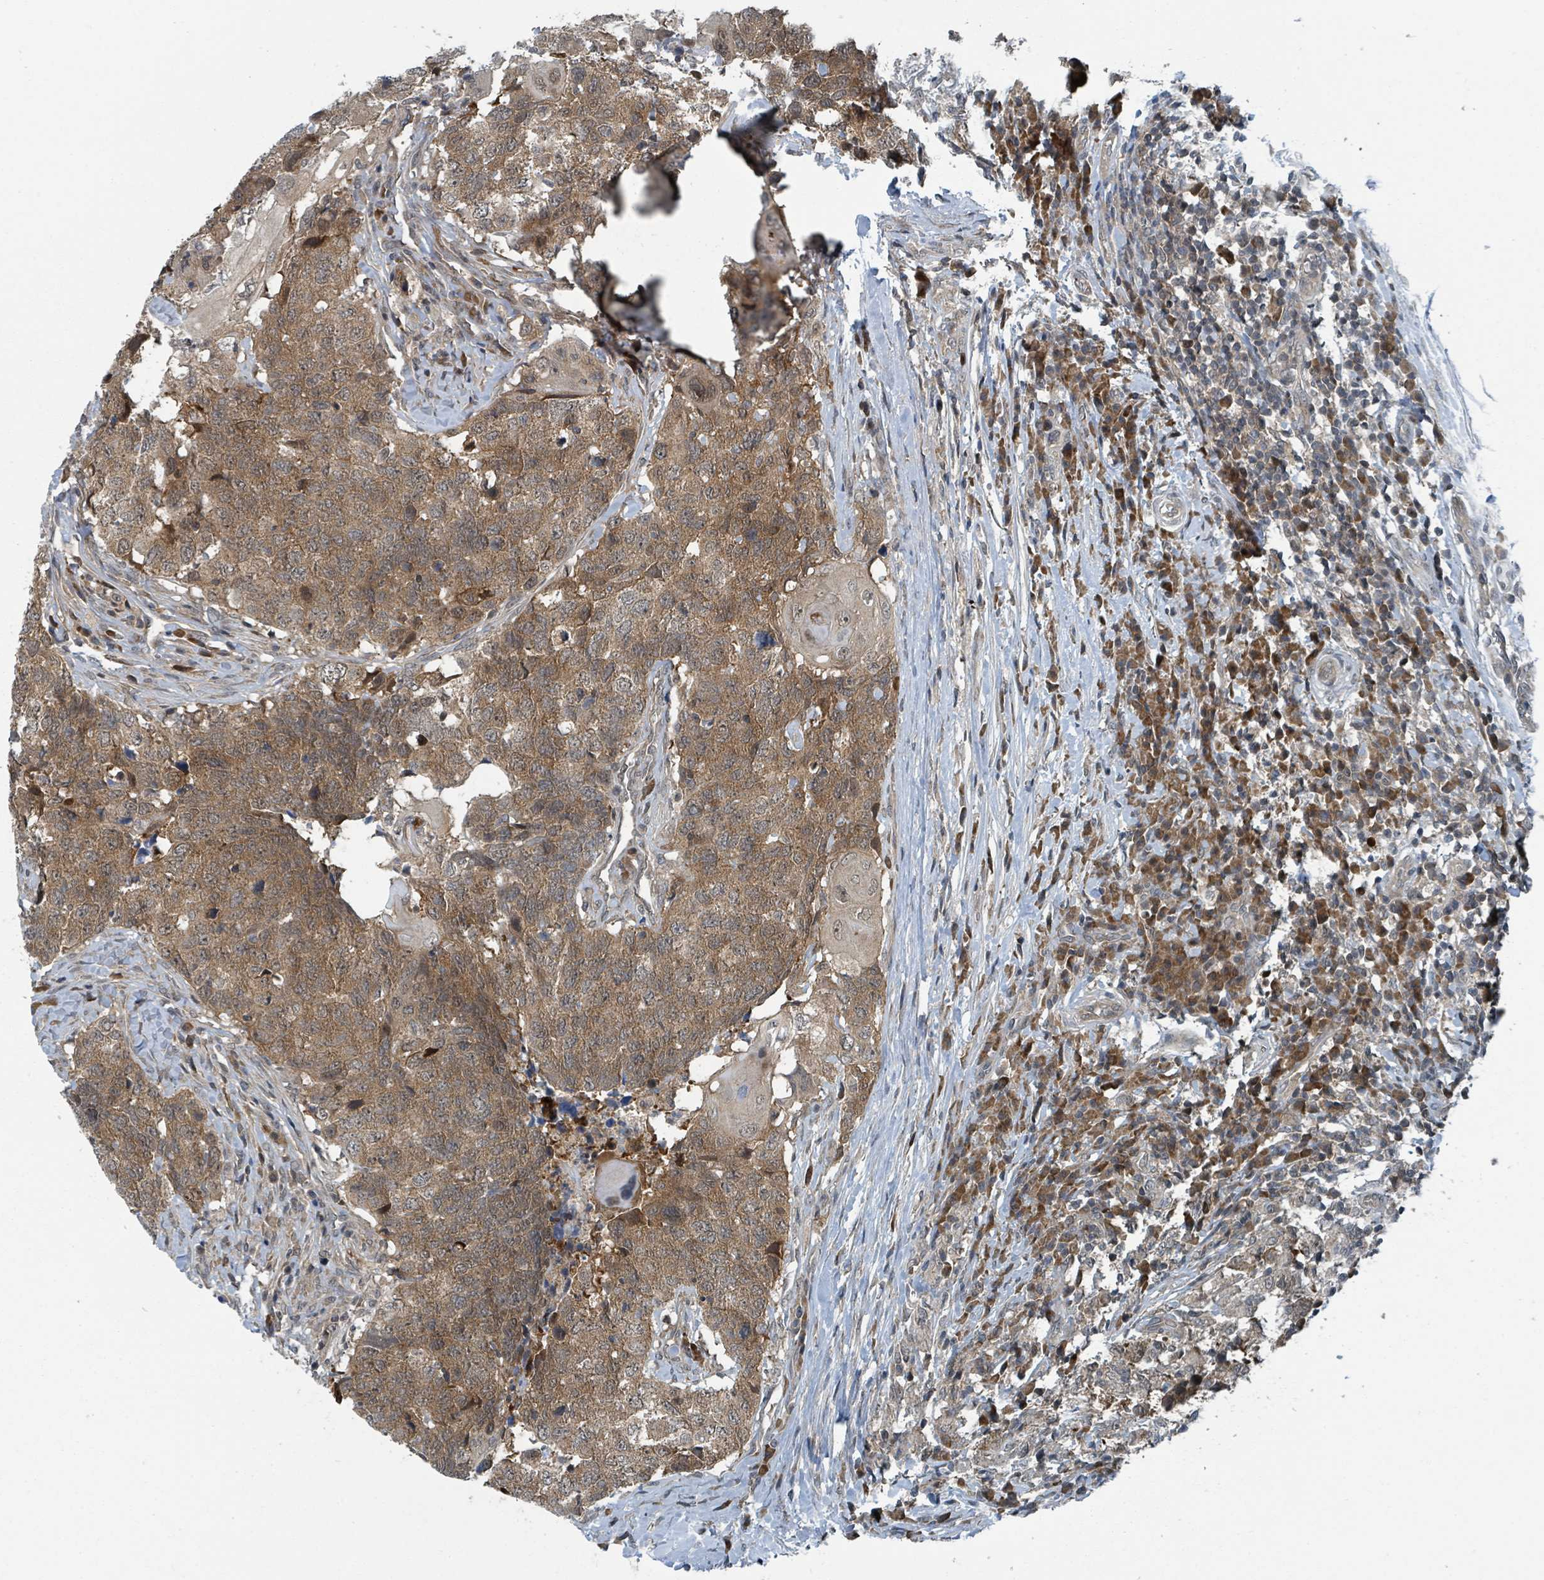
{"staining": {"intensity": "moderate", "quantity": ">75%", "location": "cytoplasmic/membranous"}, "tissue": "head and neck cancer", "cell_type": "Tumor cells", "image_type": "cancer", "snomed": [{"axis": "morphology", "description": "Normal tissue, NOS"}, {"axis": "morphology", "description": "Squamous cell carcinoma, NOS"}, {"axis": "topography", "description": "Skeletal muscle"}, {"axis": "topography", "description": "Vascular tissue"}, {"axis": "topography", "description": "Peripheral nerve tissue"}, {"axis": "topography", "description": "Head-Neck"}], "caption": "Human head and neck cancer stained with a protein marker exhibits moderate staining in tumor cells.", "gene": "GOLGA7", "patient": {"sex": "male", "age": 66}}